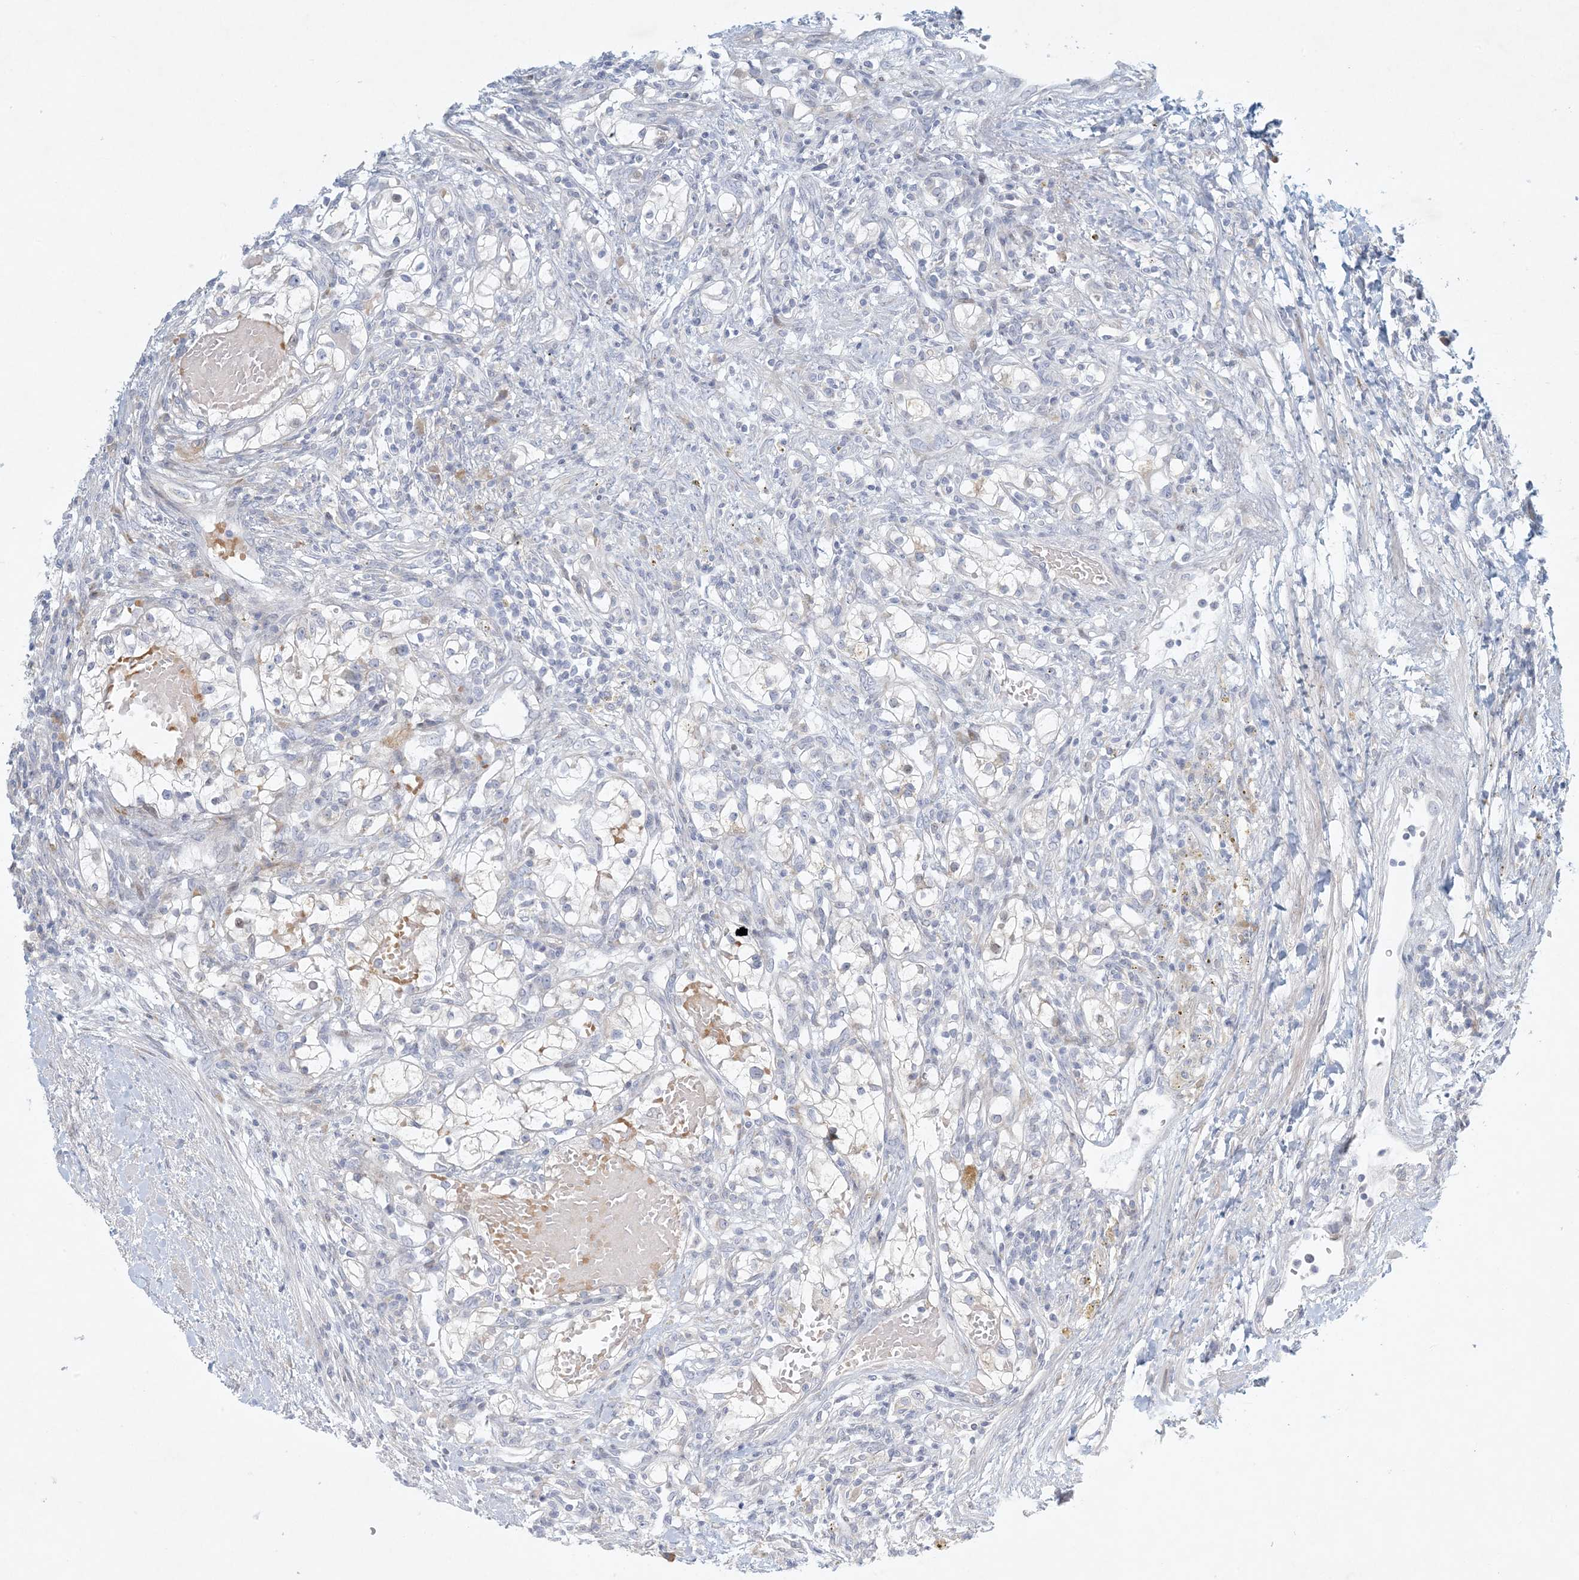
{"staining": {"intensity": "negative", "quantity": "none", "location": "none"}, "tissue": "renal cancer", "cell_type": "Tumor cells", "image_type": "cancer", "snomed": [{"axis": "morphology", "description": "Normal tissue, NOS"}, {"axis": "morphology", "description": "Adenocarcinoma, NOS"}, {"axis": "topography", "description": "Kidney"}], "caption": "Immunohistochemistry of human renal adenocarcinoma reveals no expression in tumor cells.", "gene": "ZNF385D", "patient": {"sex": "male", "age": 68}}